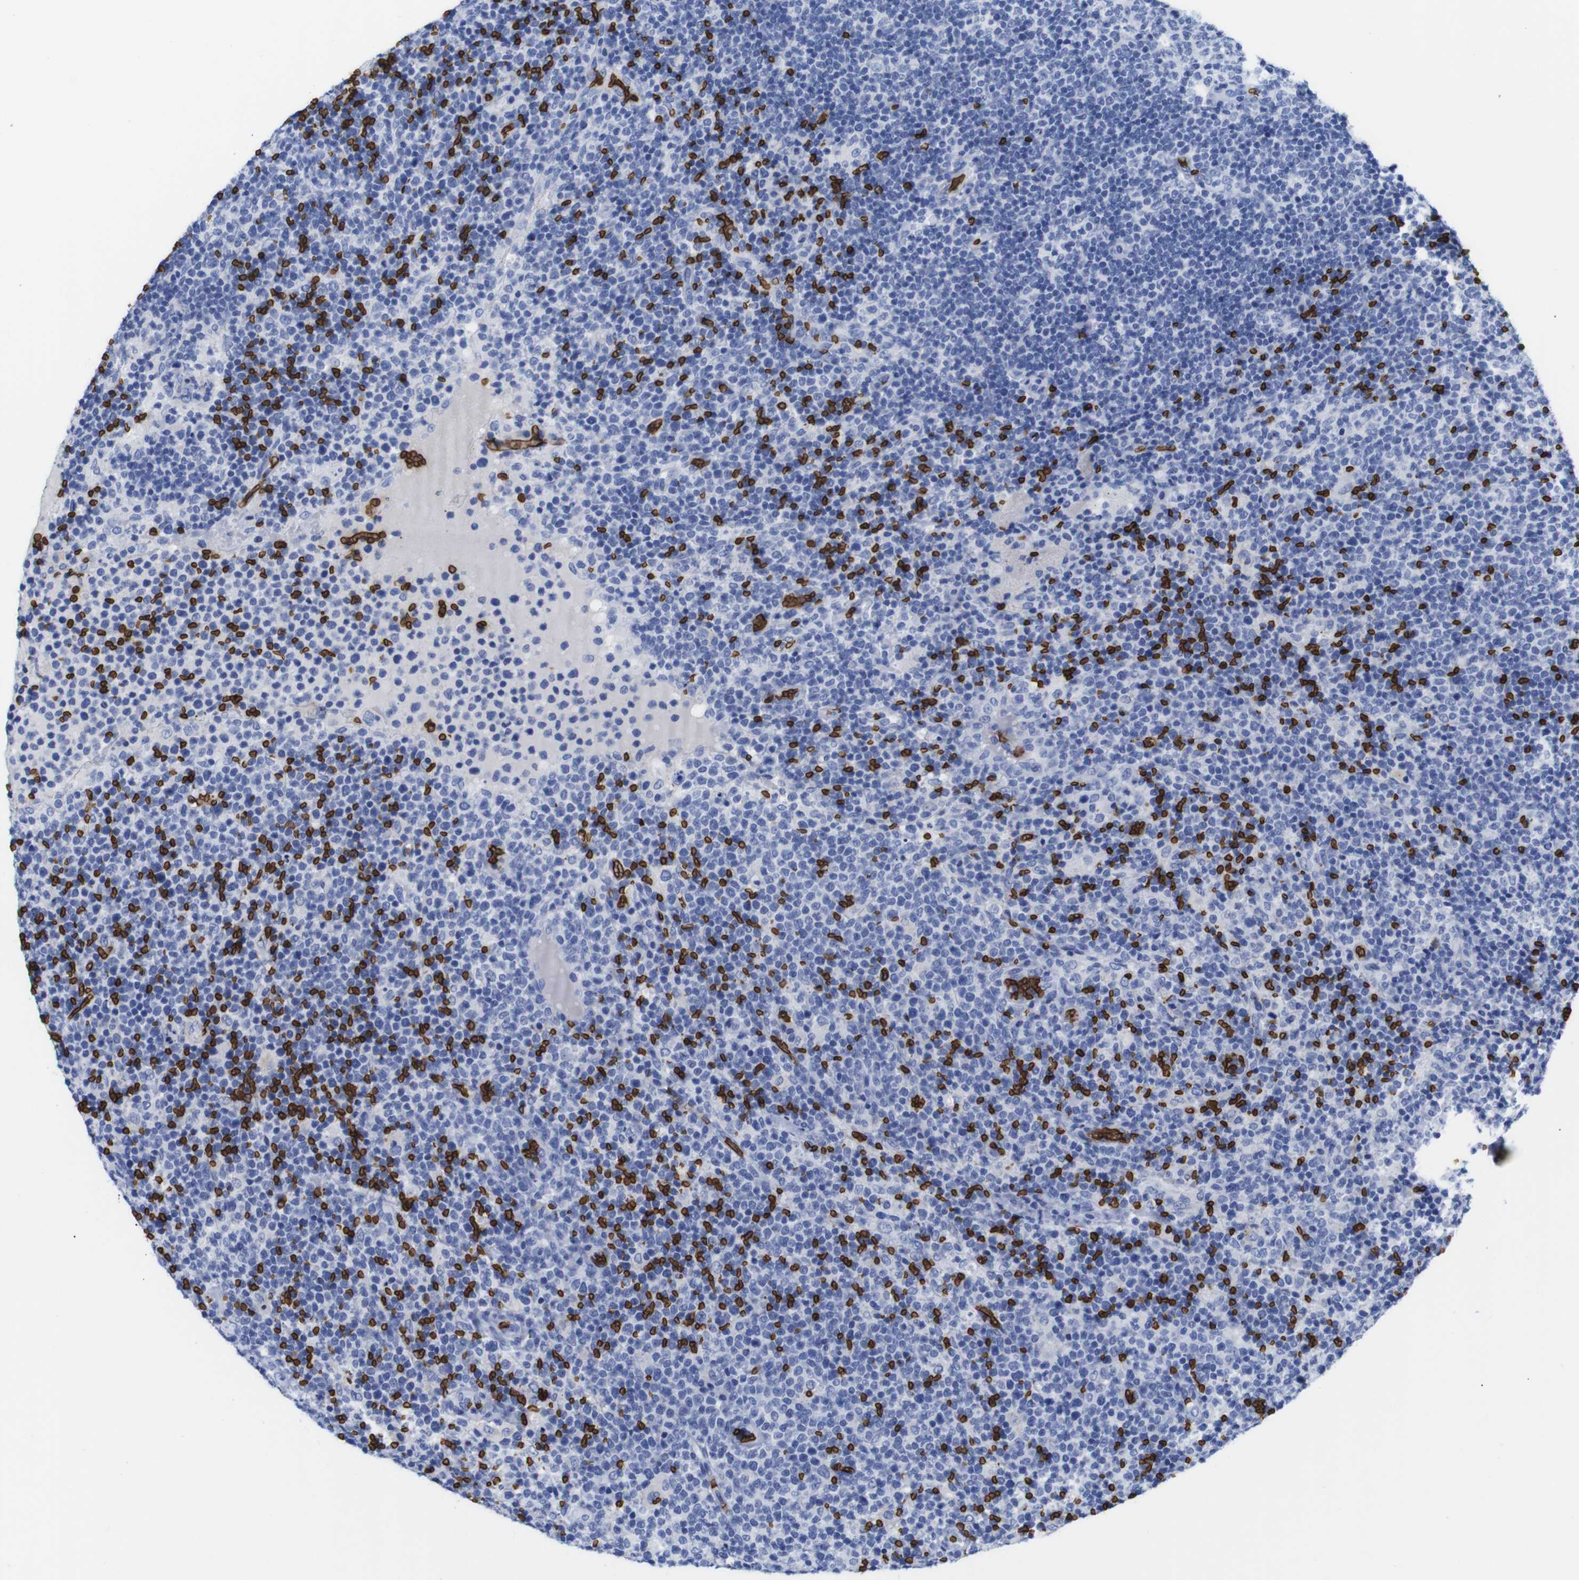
{"staining": {"intensity": "negative", "quantity": "none", "location": "none"}, "tissue": "lymphoma", "cell_type": "Tumor cells", "image_type": "cancer", "snomed": [{"axis": "morphology", "description": "Malignant lymphoma, non-Hodgkin's type, High grade"}, {"axis": "topography", "description": "Lymph node"}], "caption": "This is a histopathology image of immunohistochemistry (IHC) staining of high-grade malignant lymphoma, non-Hodgkin's type, which shows no expression in tumor cells.", "gene": "S1PR2", "patient": {"sex": "male", "age": 61}}